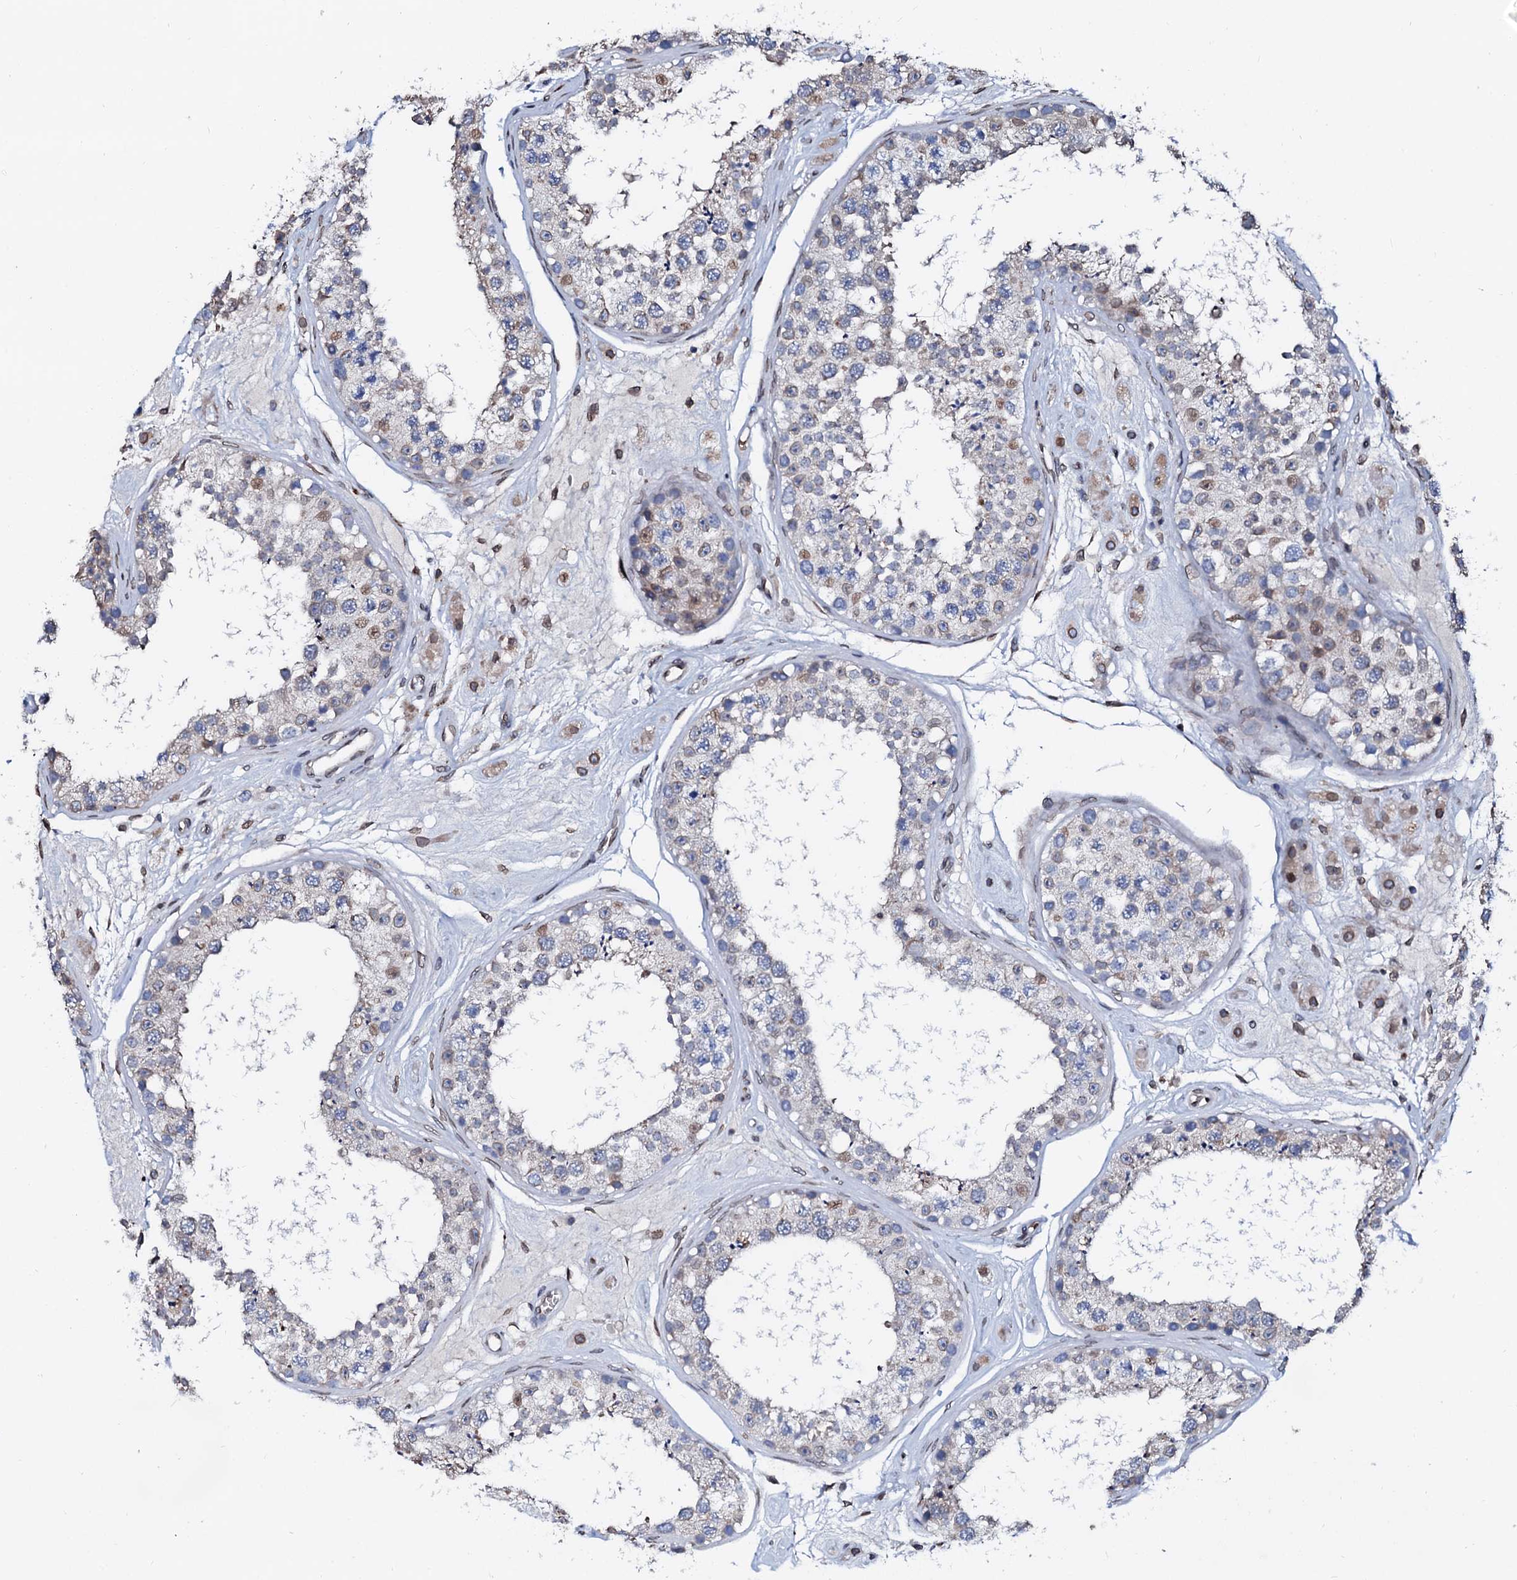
{"staining": {"intensity": "weak", "quantity": "<25%", "location": "cytoplasmic/membranous"}, "tissue": "testis", "cell_type": "Cells in seminiferous ducts", "image_type": "normal", "snomed": [{"axis": "morphology", "description": "Normal tissue, NOS"}, {"axis": "topography", "description": "Testis"}], "caption": "A photomicrograph of testis stained for a protein reveals no brown staining in cells in seminiferous ducts.", "gene": "NRP2", "patient": {"sex": "male", "age": 25}}